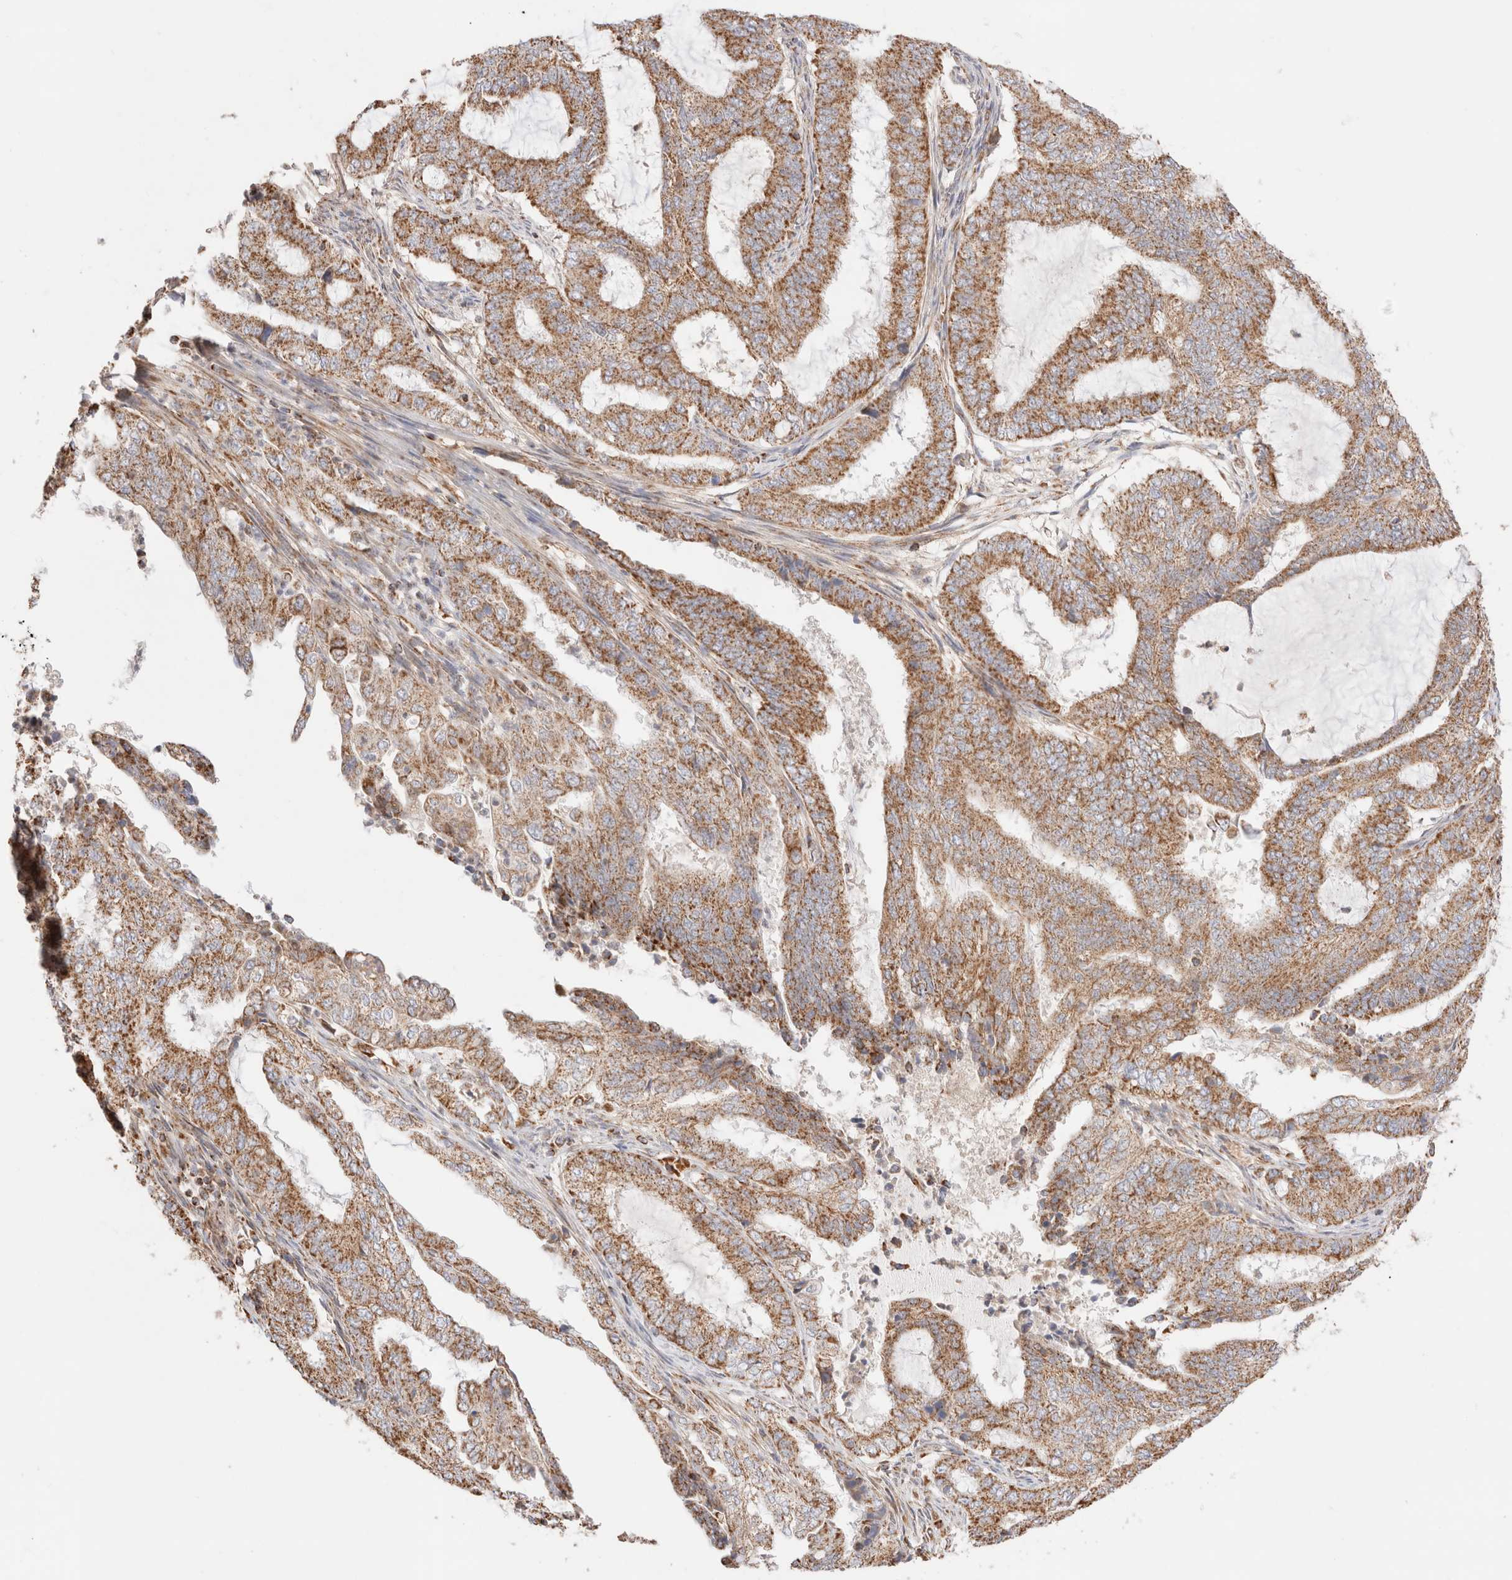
{"staining": {"intensity": "moderate", "quantity": ">75%", "location": "cytoplasmic/membranous"}, "tissue": "endometrial cancer", "cell_type": "Tumor cells", "image_type": "cancer", "snomed": [{"axis": "morphology", "description": "Adenocarcinoma, NOS"}, {"axis": "topography", "description": "Endometrium"}], "caption": "The immunohistochemical stain labels moderate cytoplasmic/membranous positivity in tumor cells of endometrial cancer (adenocarcinoma) tissue.", "gene": "TMPPE", "patient": {"sex": "female", "age": 51}}